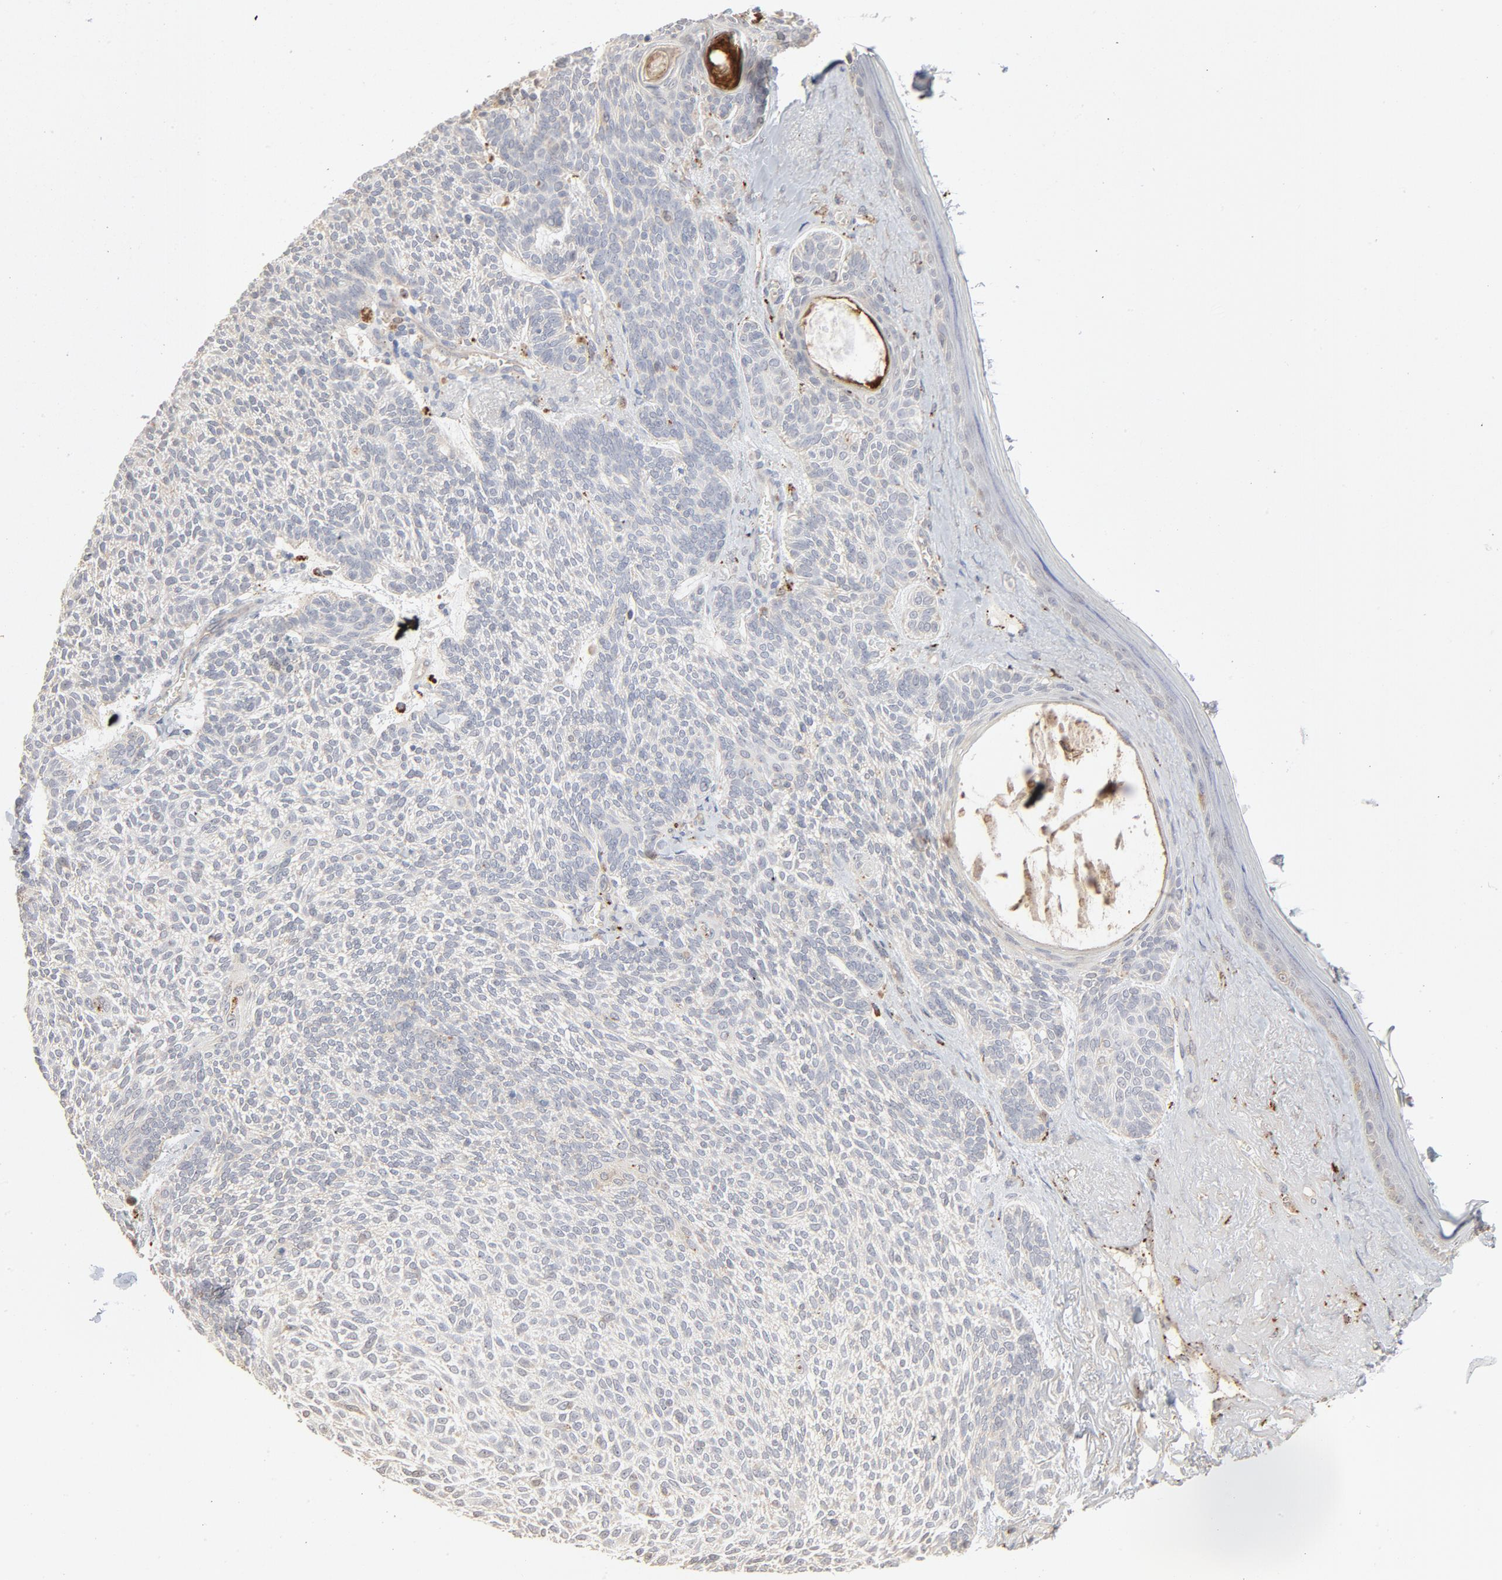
{"staining": {"intensity": "negative", "quantity": "none", "location": "none"}, "tissue": "skin cancer", "cell_type": "Tumor cells", "image_type": "cancer", "snomed": [{"axis": "morphology", "description": "Normal tissue, NOS"}, {"axis": "morphology", "description": "Basal cell carcinoma"}, {"axis": "topography", "description": "Skin"}], "caption": "This is an immunohistochemistry image of skin basal cell carcinoma. There is no positivity in tumor cells.", "gene": "POMT2", "patient": {"sex": "female", "age": 70}}